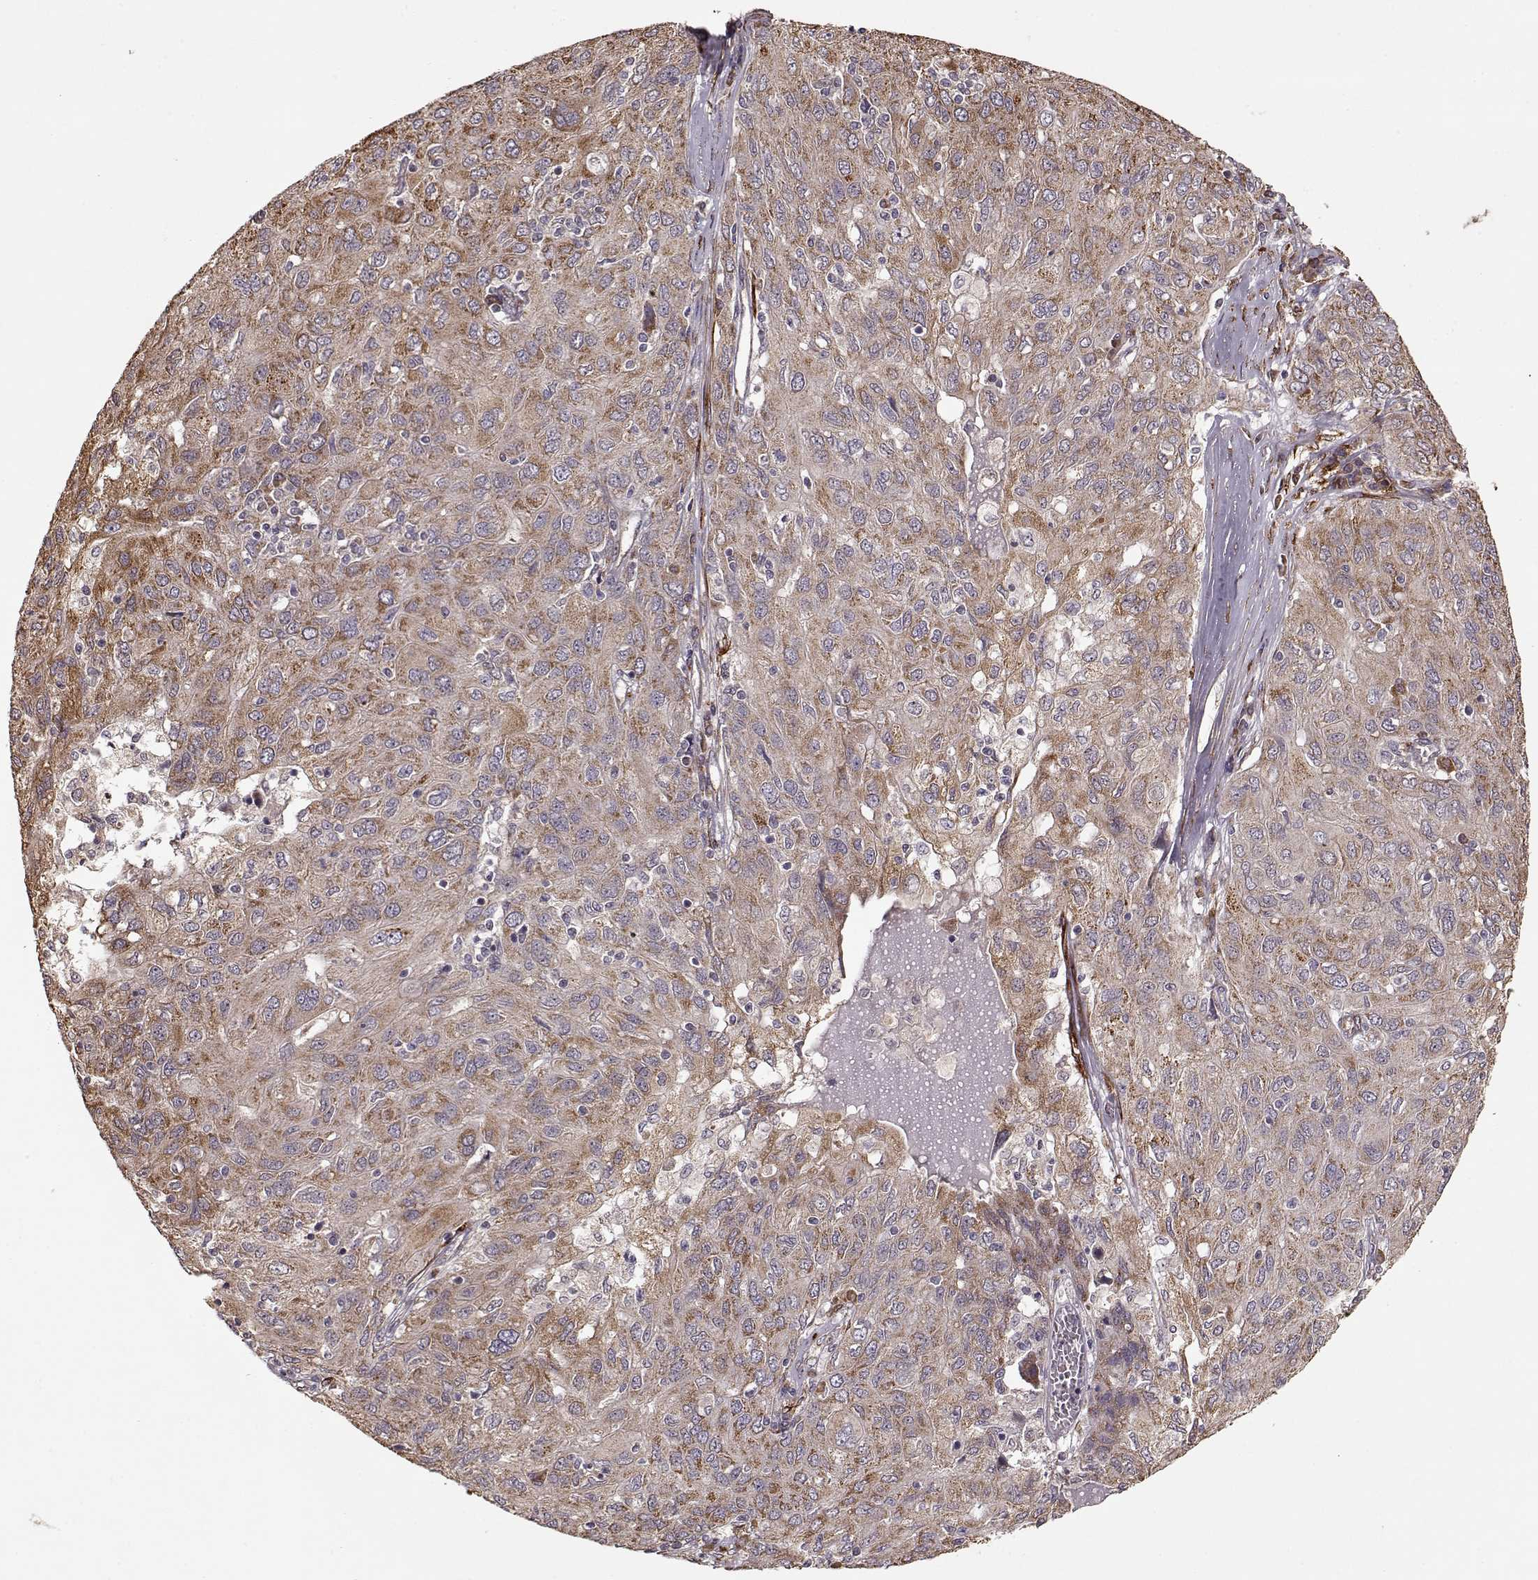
{"staining": {"intensity": "moderate", "quantity": ">75%", "location": "cytoplasmic/membranous"}, "tissue": "ovarian cancer", "cell_type": "Tumor cells", "image_type": "cancer", "snomed": [{"axis": "morphology", "description": "Carcinoma, endometroid"}, {"axis": "topography", "description": "Ovary"}], "caption": "Approximately >75% of tumor cells in ovarian endometroid carcinoma show moderate cytoplasmic/membranous protein positivity as visualized by brown immunohistochemical staining.", "gene": "IMMP1L", "patient": {"sex": "female", "age": 50}}